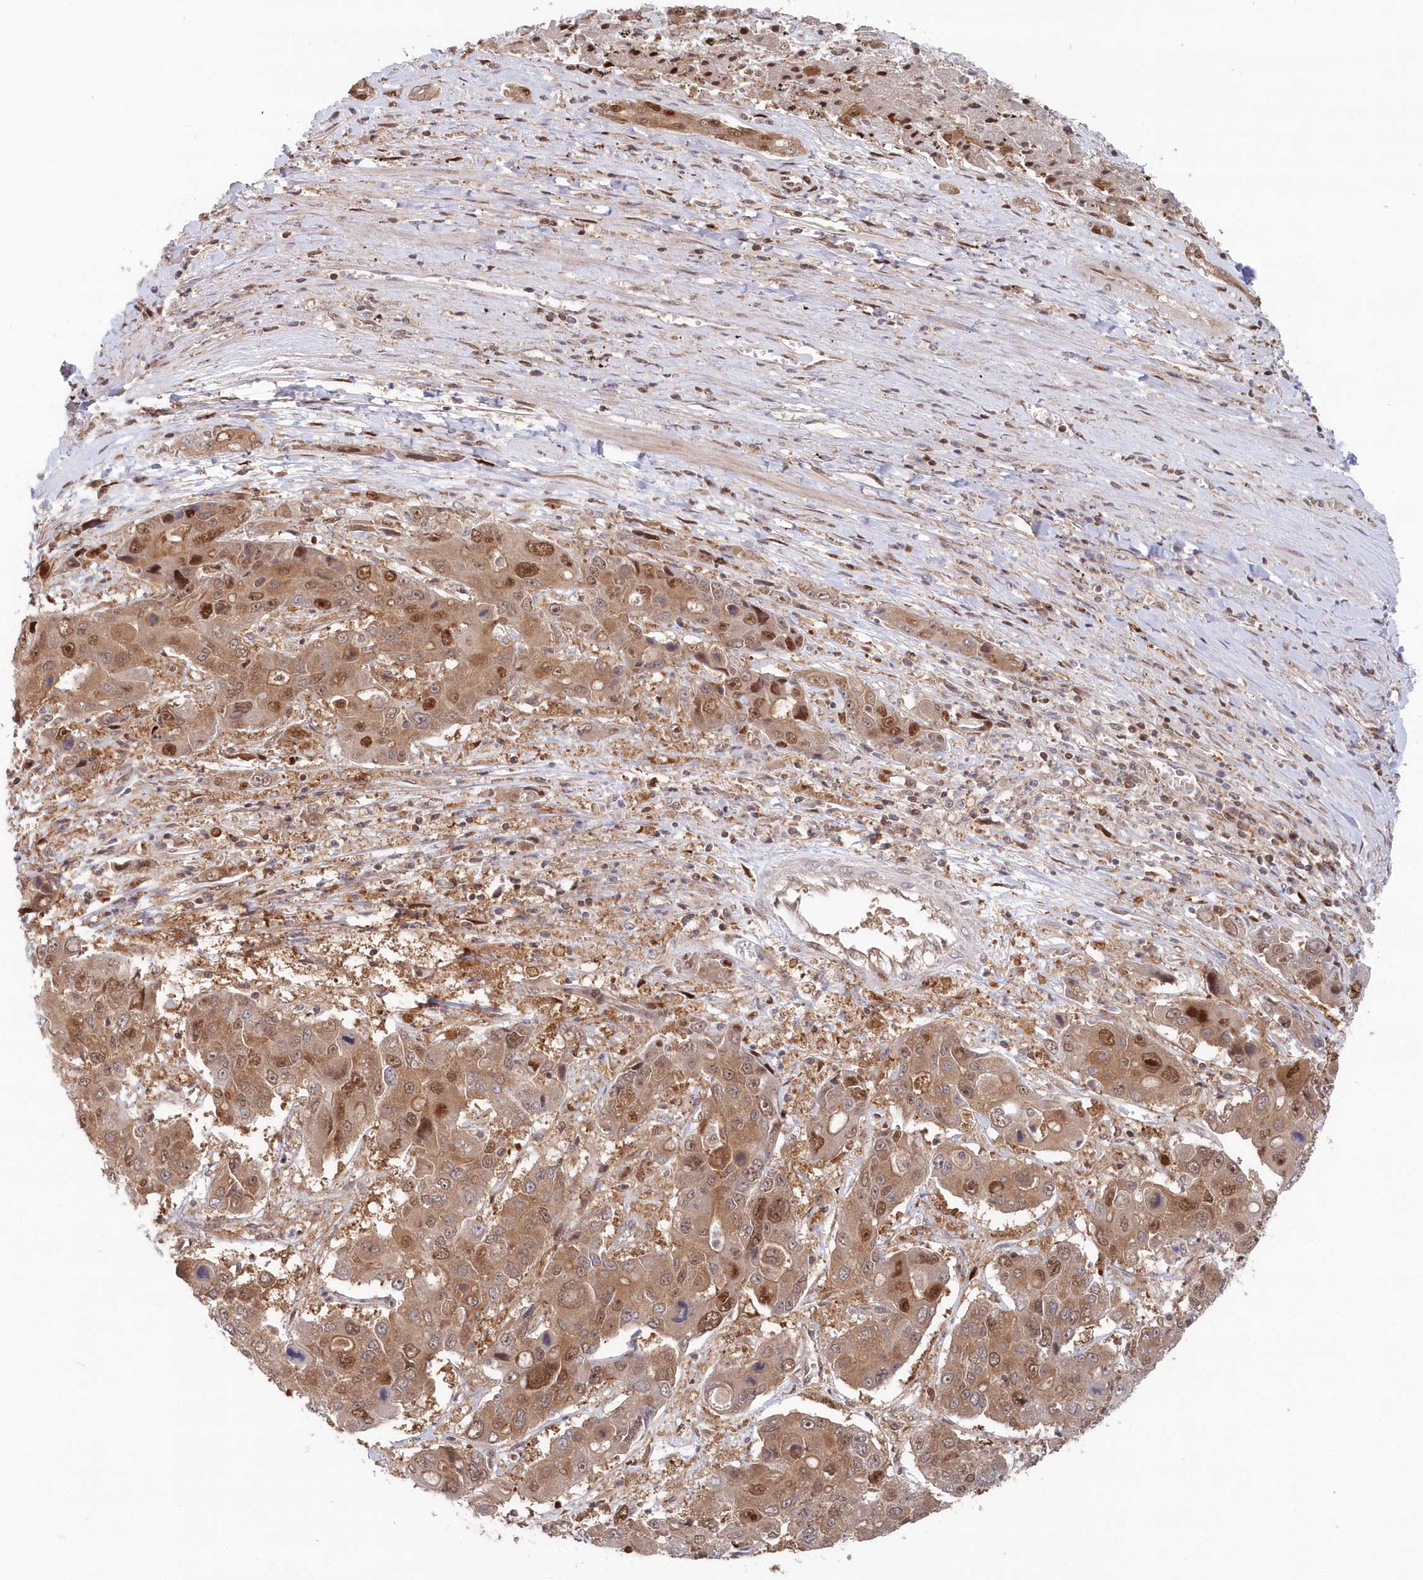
{"staining": {"intensity": "moderate", "quantity": ">75%", "location": "cytoplasmic/membranous,nuclear"}, "tissue": "liver cancer", "cell_type": "Tumor cells", "image_type": "cancer", "snomed": [{"axis": "morphology", "description": "Cholangiocarcinoma"}, {"axis": "topography", "description": "Liver"}], "caption": "Immunohistochemical staining of liver cancer (cholangiocarcinoma) displays medium levels of moderate cytoplasmic/membranous and nuclear protein positivity in approximately >75% of tumor cells. Nuclei are stained in blue.", "gene": "ABHD14B", "patient": {"sex": "male", "age": 67}}